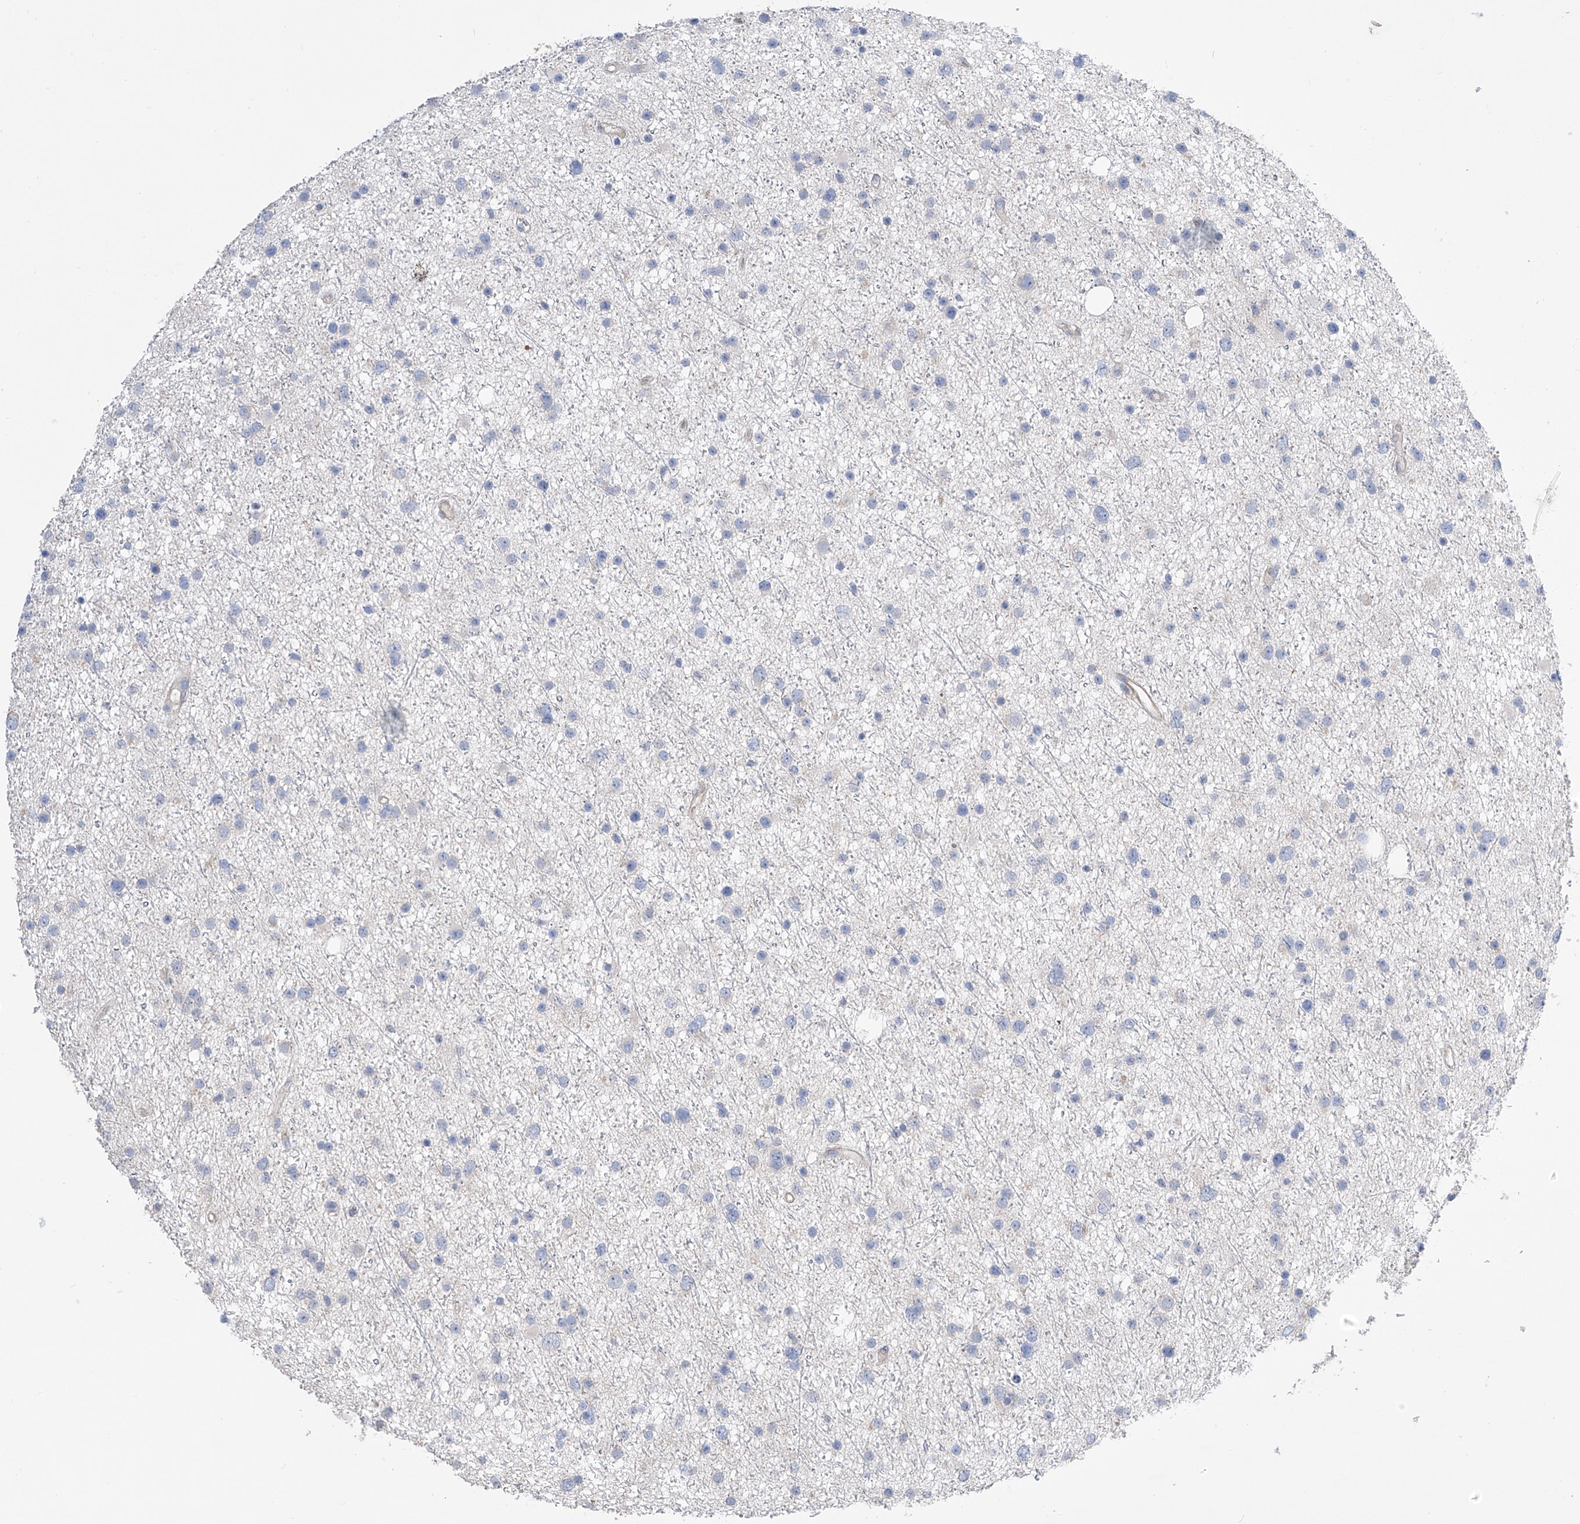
{"staining": {"intensity": "negative", "quantity": "none", "location": "none"}, "tissue": "glioma", "cell_type": "Tumor cells", "image_type": "cancer", "snomed": [{"axis": "morphology", "description": "Glioma, malignant, Low grade"}, {"axis": "topography", "description": "Cerebral cortex"}], "caption": "Tumor cells are negative for protein expression in human glioma.", "gene": "NFATC4", "patient": {"sex": "female", "age": 39}}